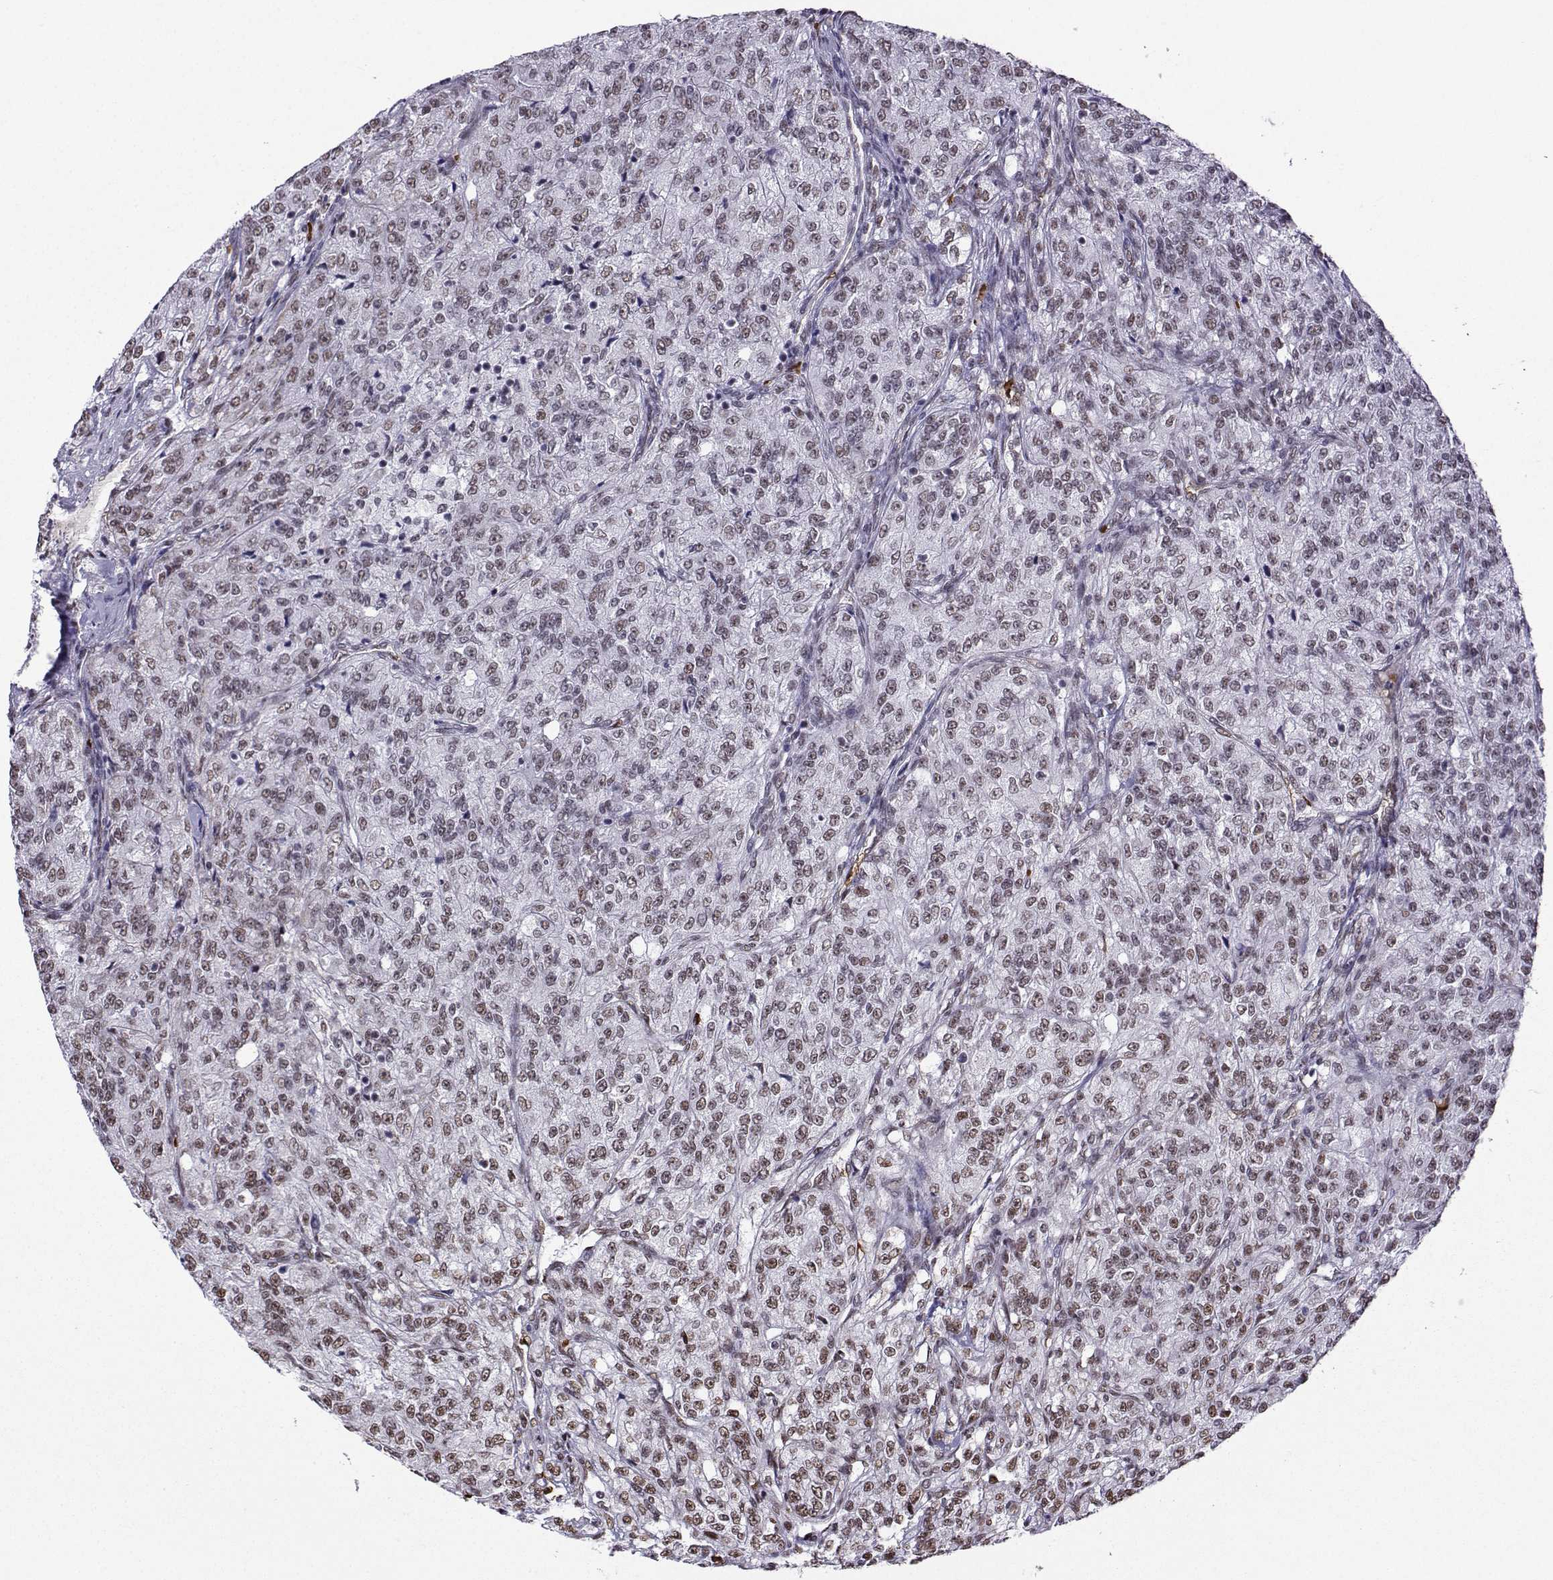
{"staining": {"intensity": "weak", "quantity": ">75%", "location": "nuclear"}, "tissue": "renal cancer", "cell_type": "Tumor cells", "image_type": "cancer", "snomed": [{"axis": "morphology", "description": "Adenocarcinoma, NOS"}, {"axis": "topography", "description": "Kidney"}], "caption": "Approximately >75% of tumor cells in human renal cancer show weak nuclear protein expression as visualized by brown immunohistochemical staining.", "gene": "CCNK", "patient": {"sex": "female", "age": 63}}